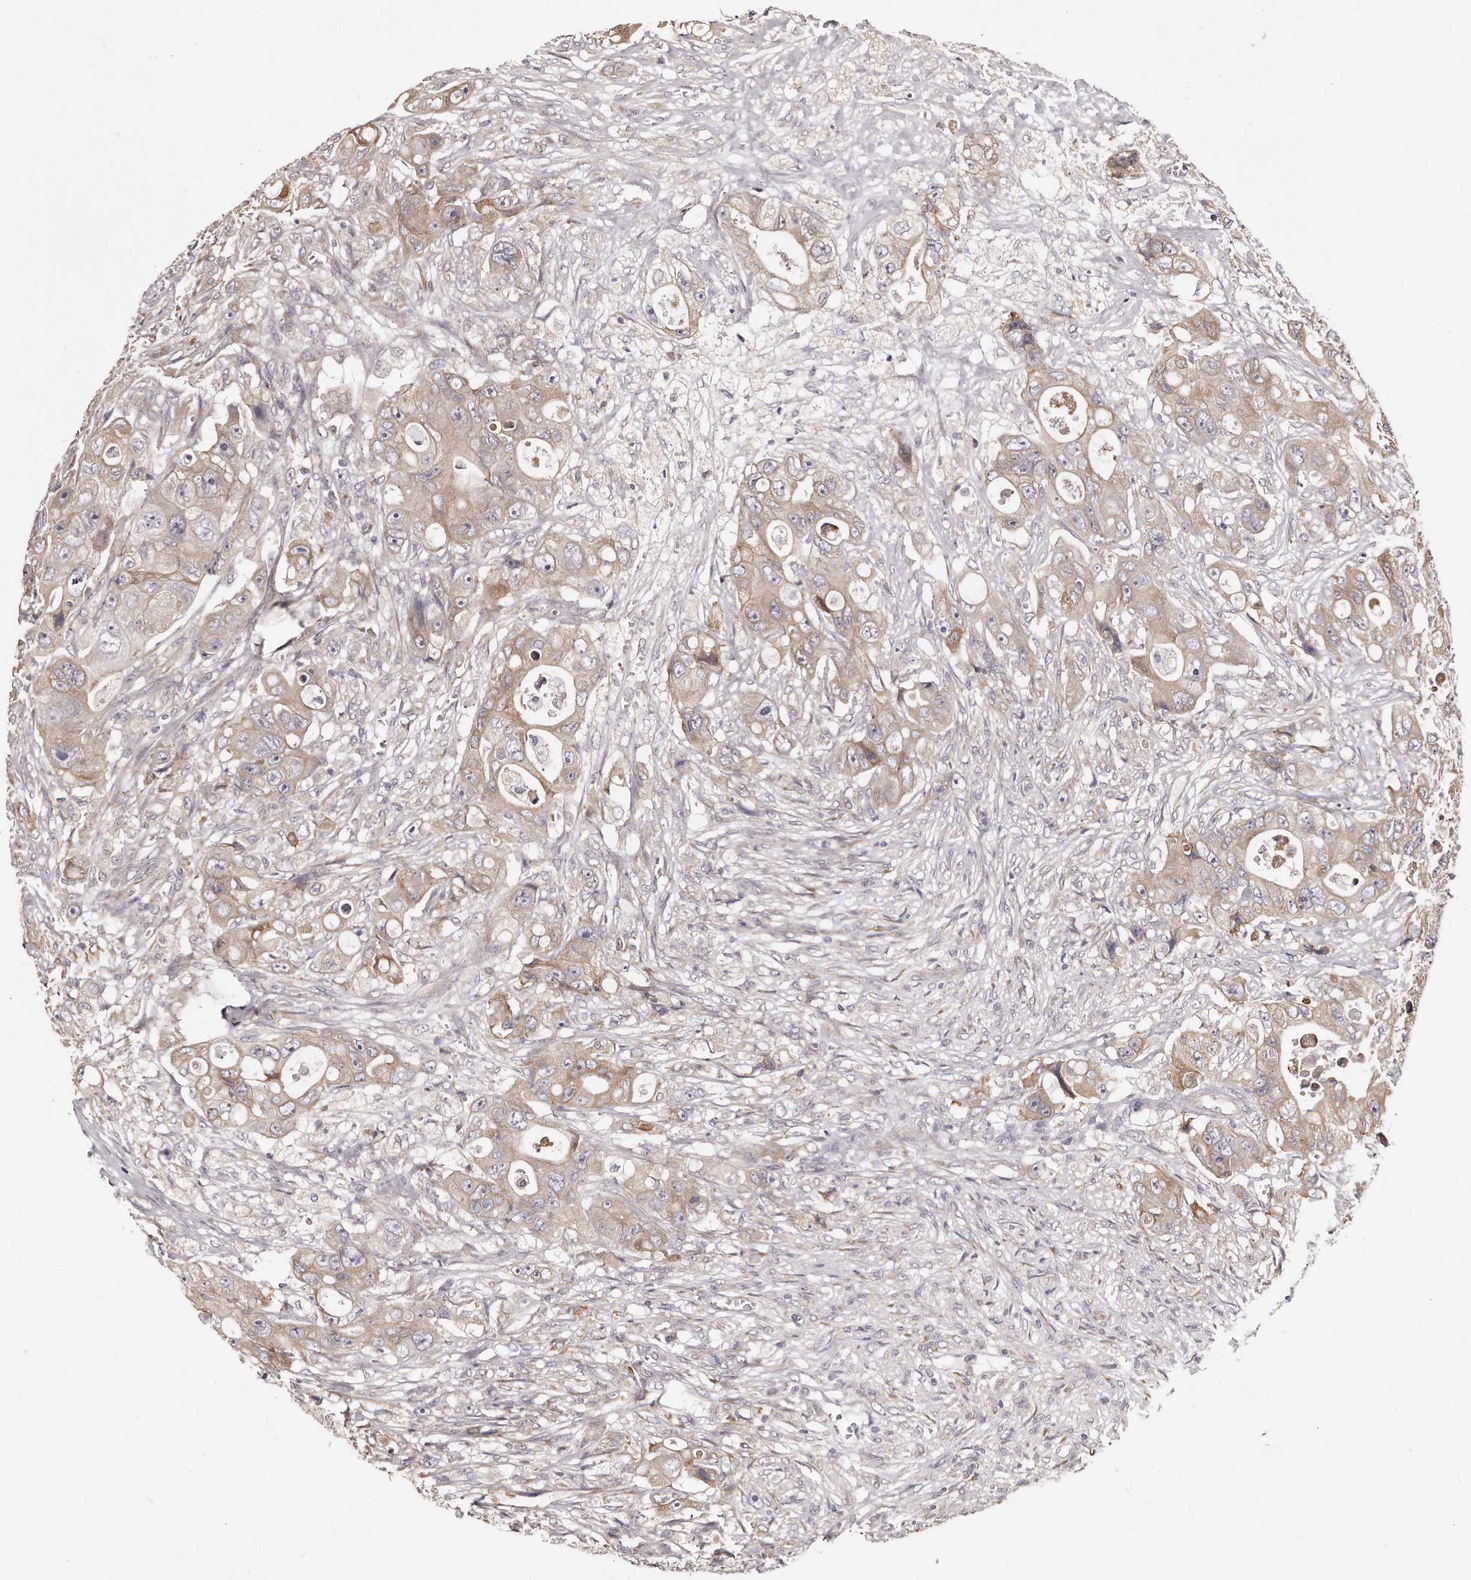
{"staining": {"intensity": "weak", "quantity": ">75%", "location": "cytoplasmic/membranous"}, "tissue": "colorectal cancer", "cell_type": "Tumor cells", "image_type": "cancer", "snomed": [{"axis": "morphology", "description": "Adenocarcinoma, NOS"}, {"axis": "topography", "description": "Colon"}], "caption": "IHC micrograph of colorectal adenocarcinoma stained for a protein (brown), which demonstrates low levels of weak cytoplasmic/membranous staining in about >75% of tumor cells.", "gene": "TRAPPC14", "patient": {"sex": "female", "age": 46}}